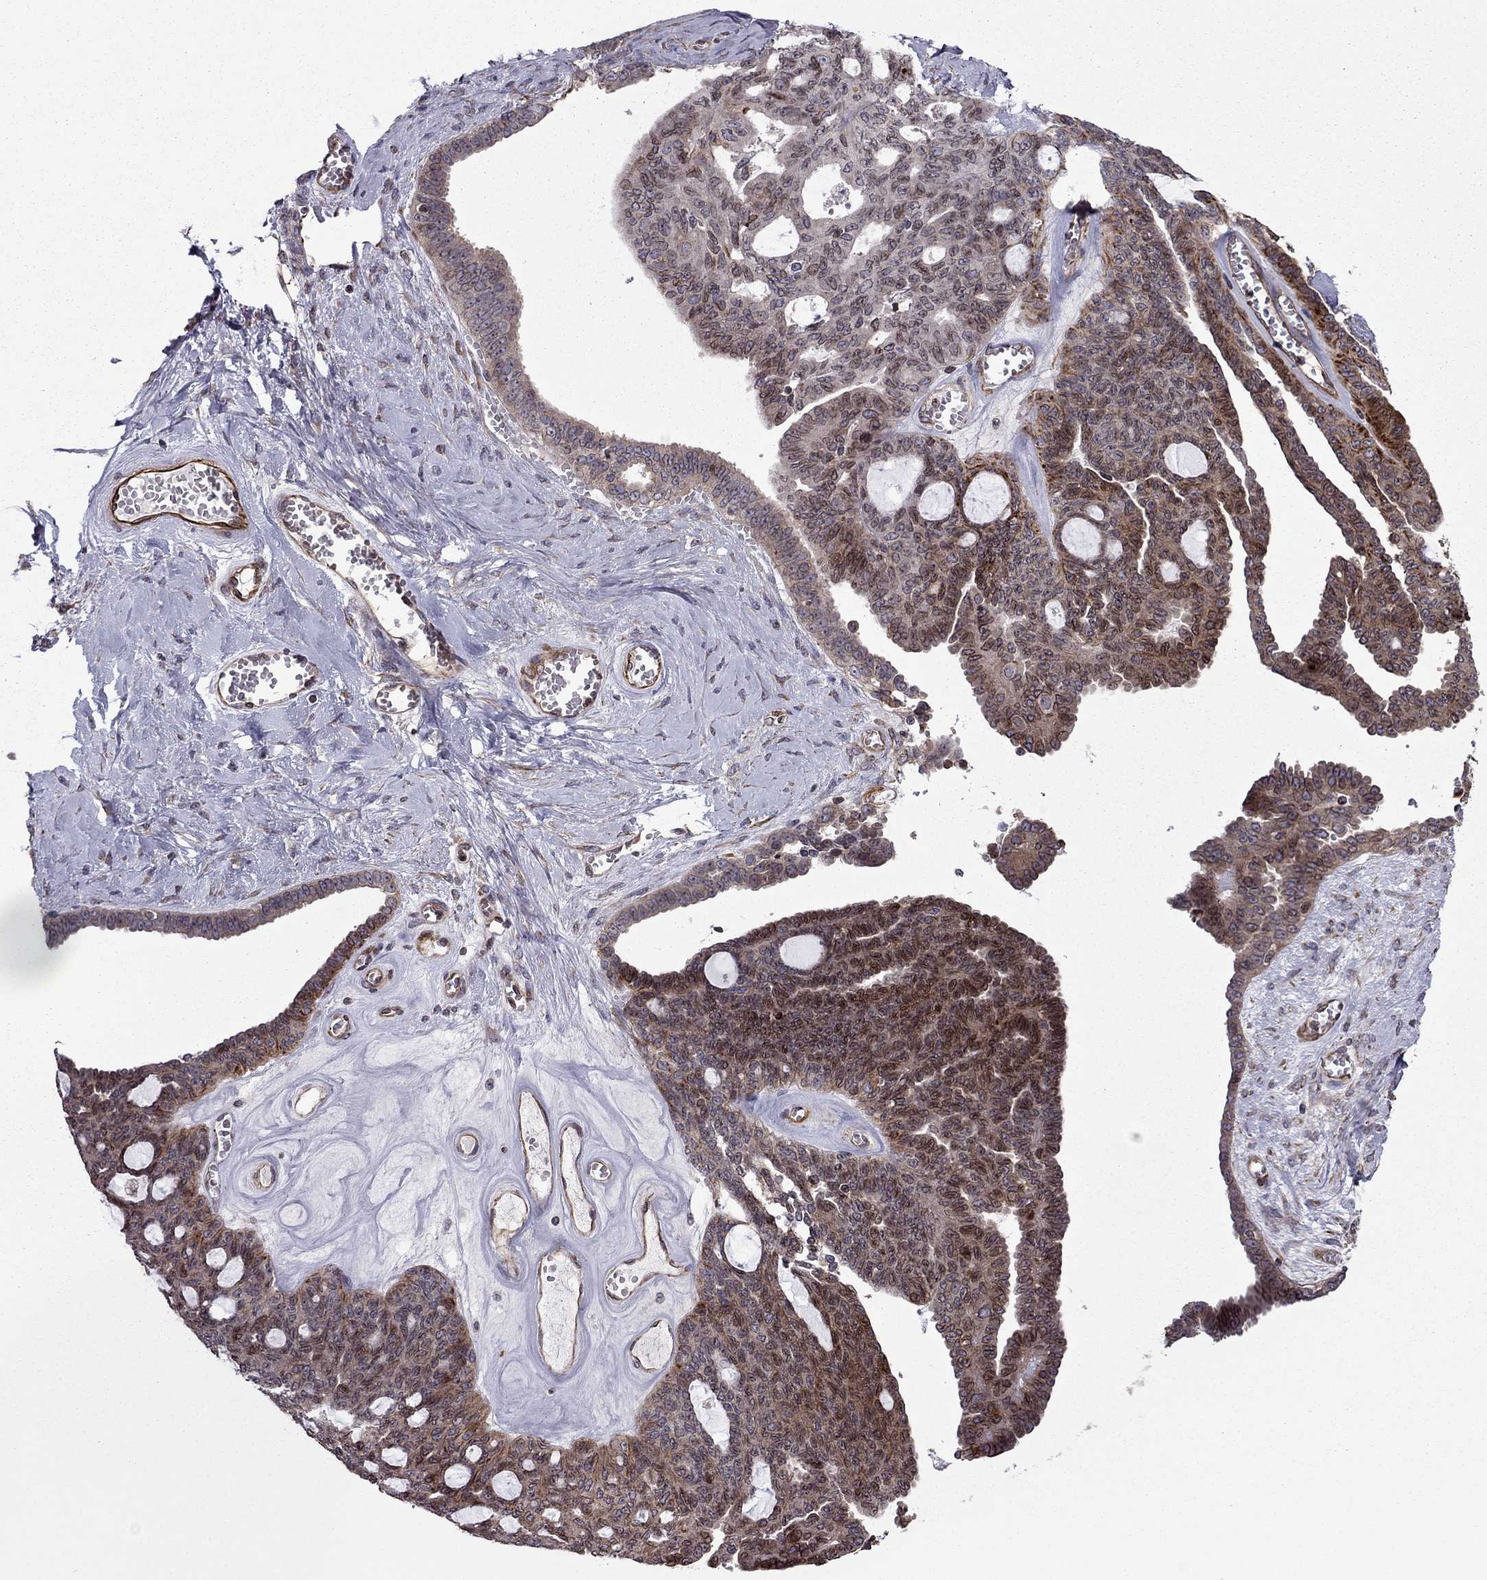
{"staining": {"intensity": "moderate", "quantity": ">75%", "location": "cytoplasmic/membranous"}, "tissue": "ovarian cancer", "cell_type": "Tumor cells", "image_type": "cancer", "snomed": [{"axis": "morphology", "description": "Cystadenocarcinoma, serous, NOS"}, {"axis": "topography", "description": "Ovary"}], "caption": "Ovarian cancer tissue shows moderate cytoplasmic/membranous positivity in approximately >75% of tumor cells", "gene": "CDC42BPA", "patient": {"sex": "female", "age": 71}}